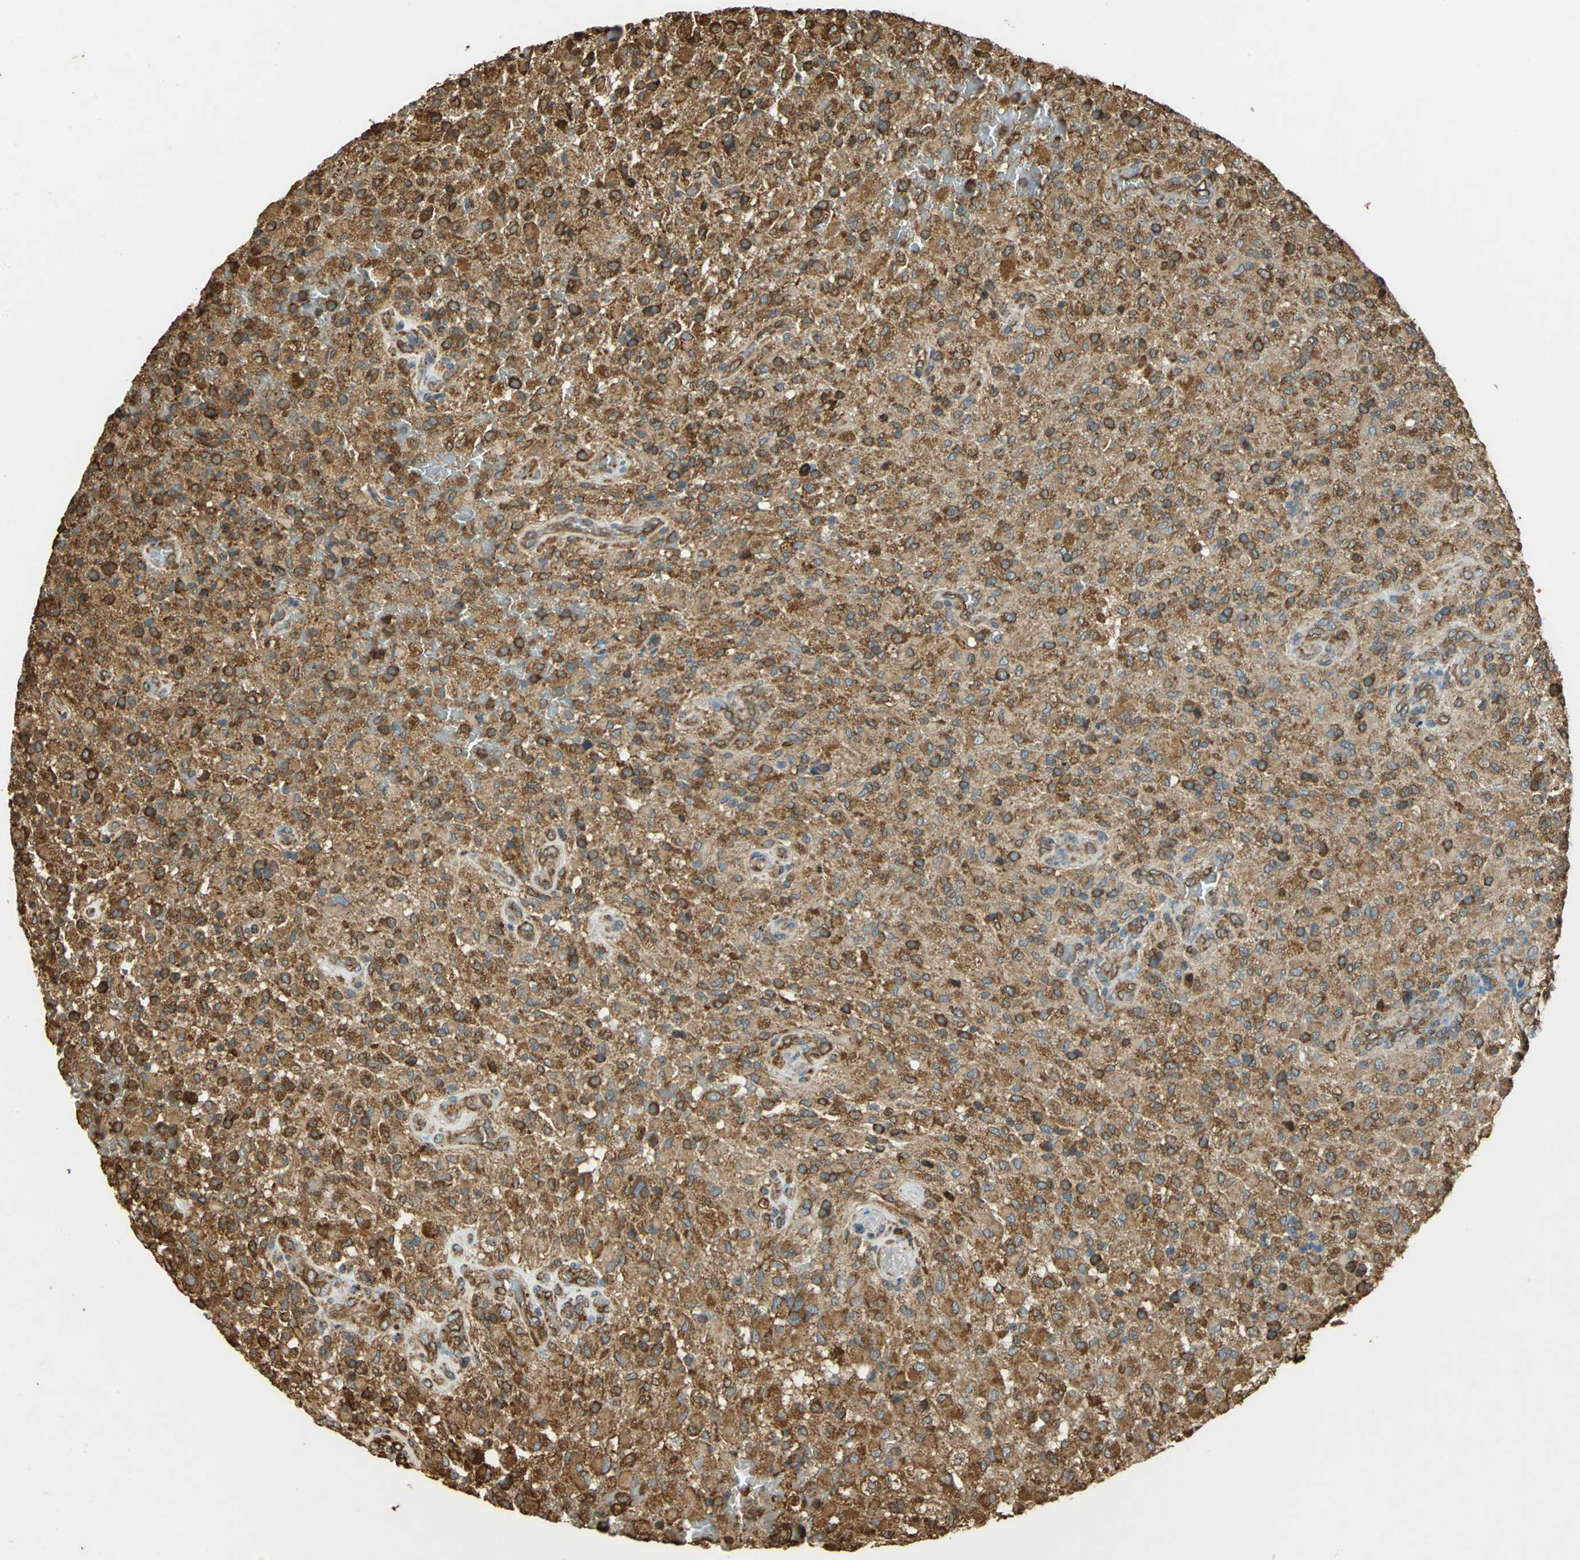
{"staining": {"intensity": "moderate", "quantity": ">75%", "location": "cytoplasmic/membranous"}, "tissue": "glioma", "cell_type": "Tumor cells", "image_type": "cancer", "snomed": [{"axis": "morphology", "description": "Glioma, malignant, High grade"}, {"axis": "topography", "description": "Brain"}], "caption": "Brown immunohistochemical staining in glioma shows moderate cytoplasmic/membranous positivity in approximately >75% of tumor cells.", "gene": "HSP90B1", "patient": {"sex": "male", "age": 71}}